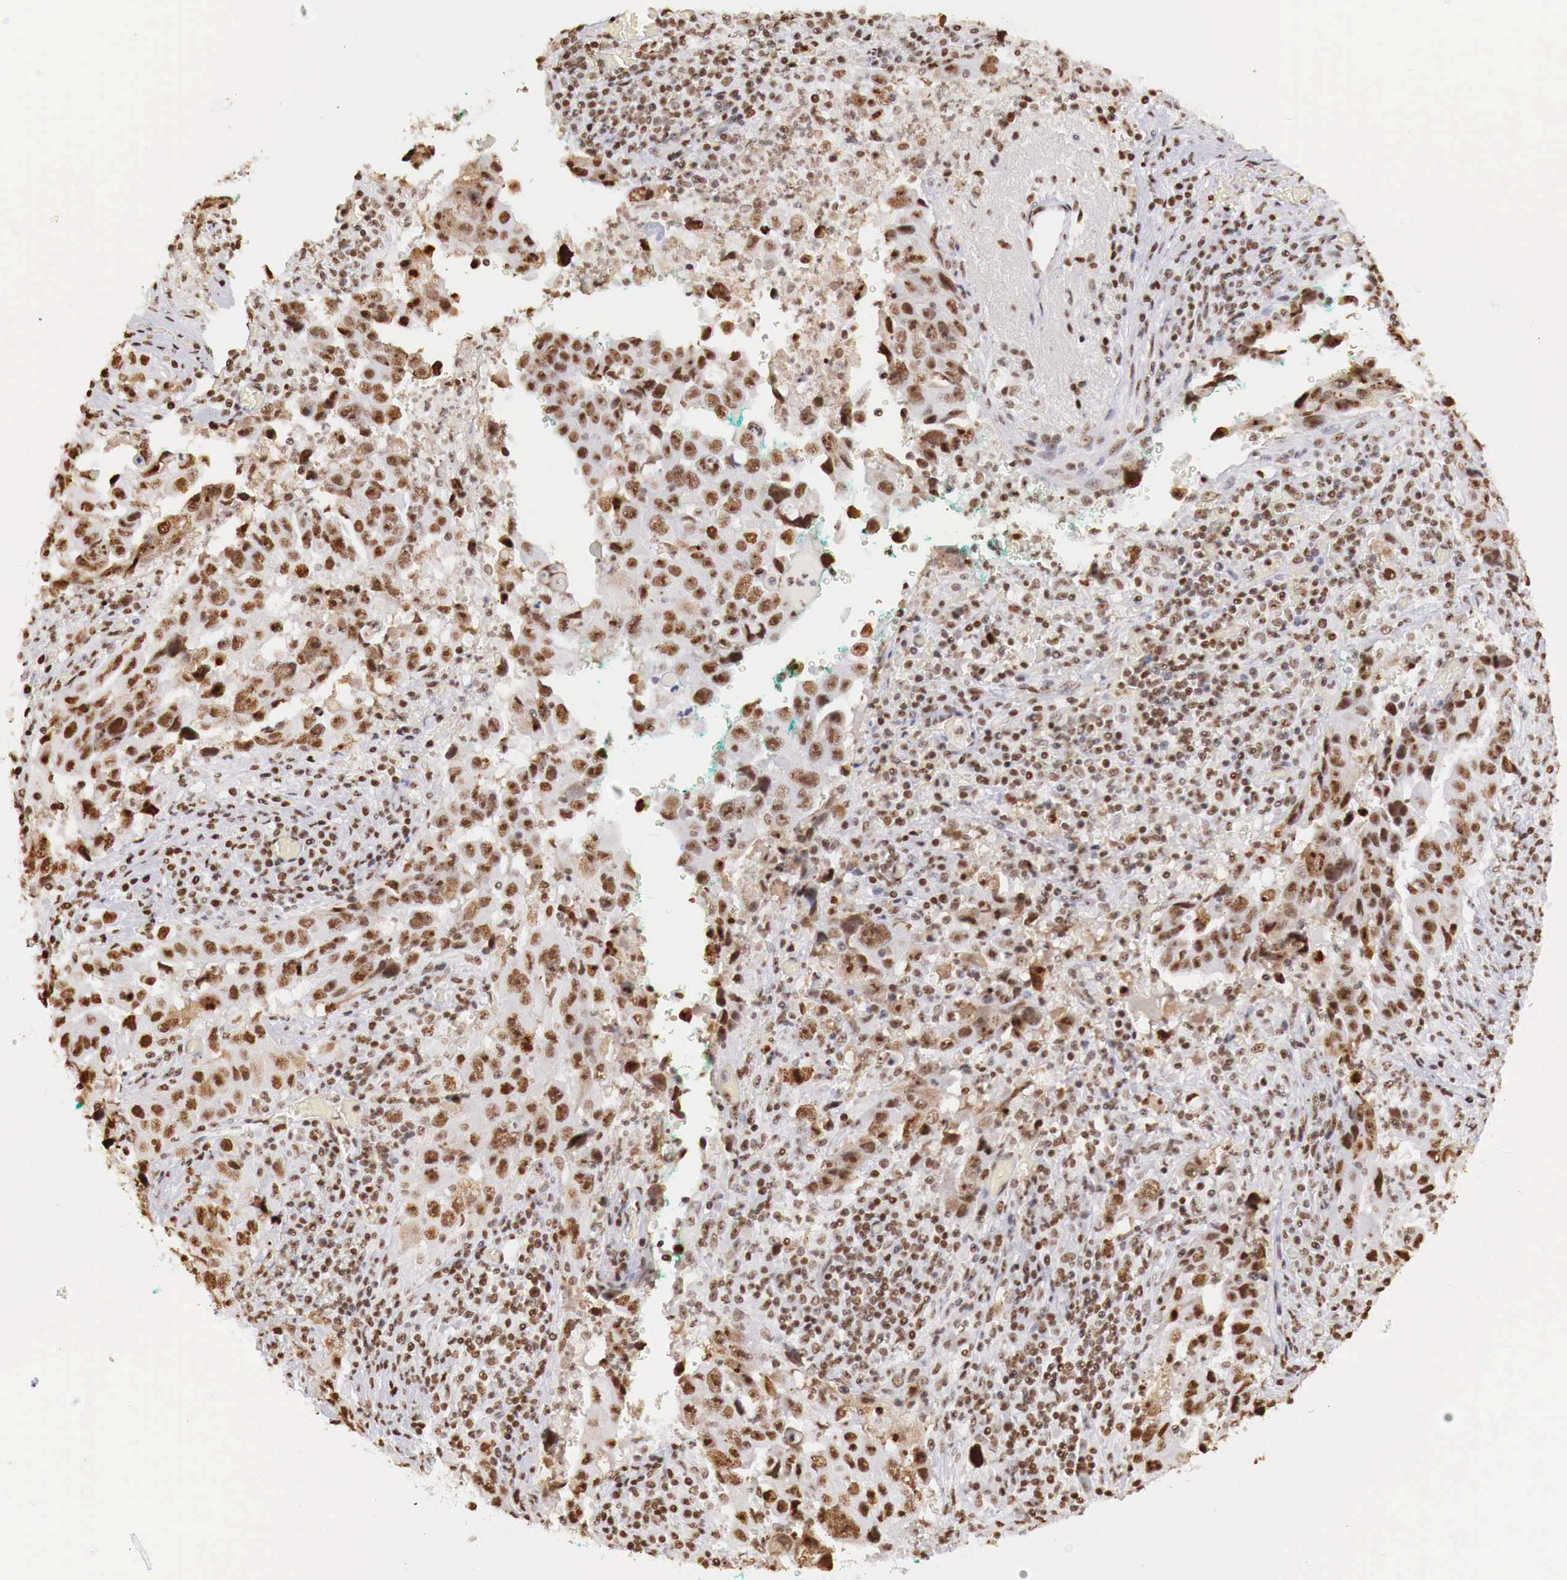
{"staining": {"intensity": "strong", "quantity": ">75%", "location": "nuclear"}, "tissue": "lung cancer", "cell_type": "Tumor cells", "image_type": "cancer", "snomed": [{"axis": "morphology", "description": "Squamous cell carcinoma, NOS"}, {"axis": "topography", "description": "Lung"}], "caption": "Lung cancer tissue reveals strong nuclear staining in about >75% of tumor cells, visualized by immunohistochemistry. The protein is stained brown, and the nuclei are stained in blue (DAB (3,3'-diaminobenzidine) IHC with brightfield microscopy, high magnification).", "gene": "DKC1", "patient": {"sex": "male", "age": 64}}